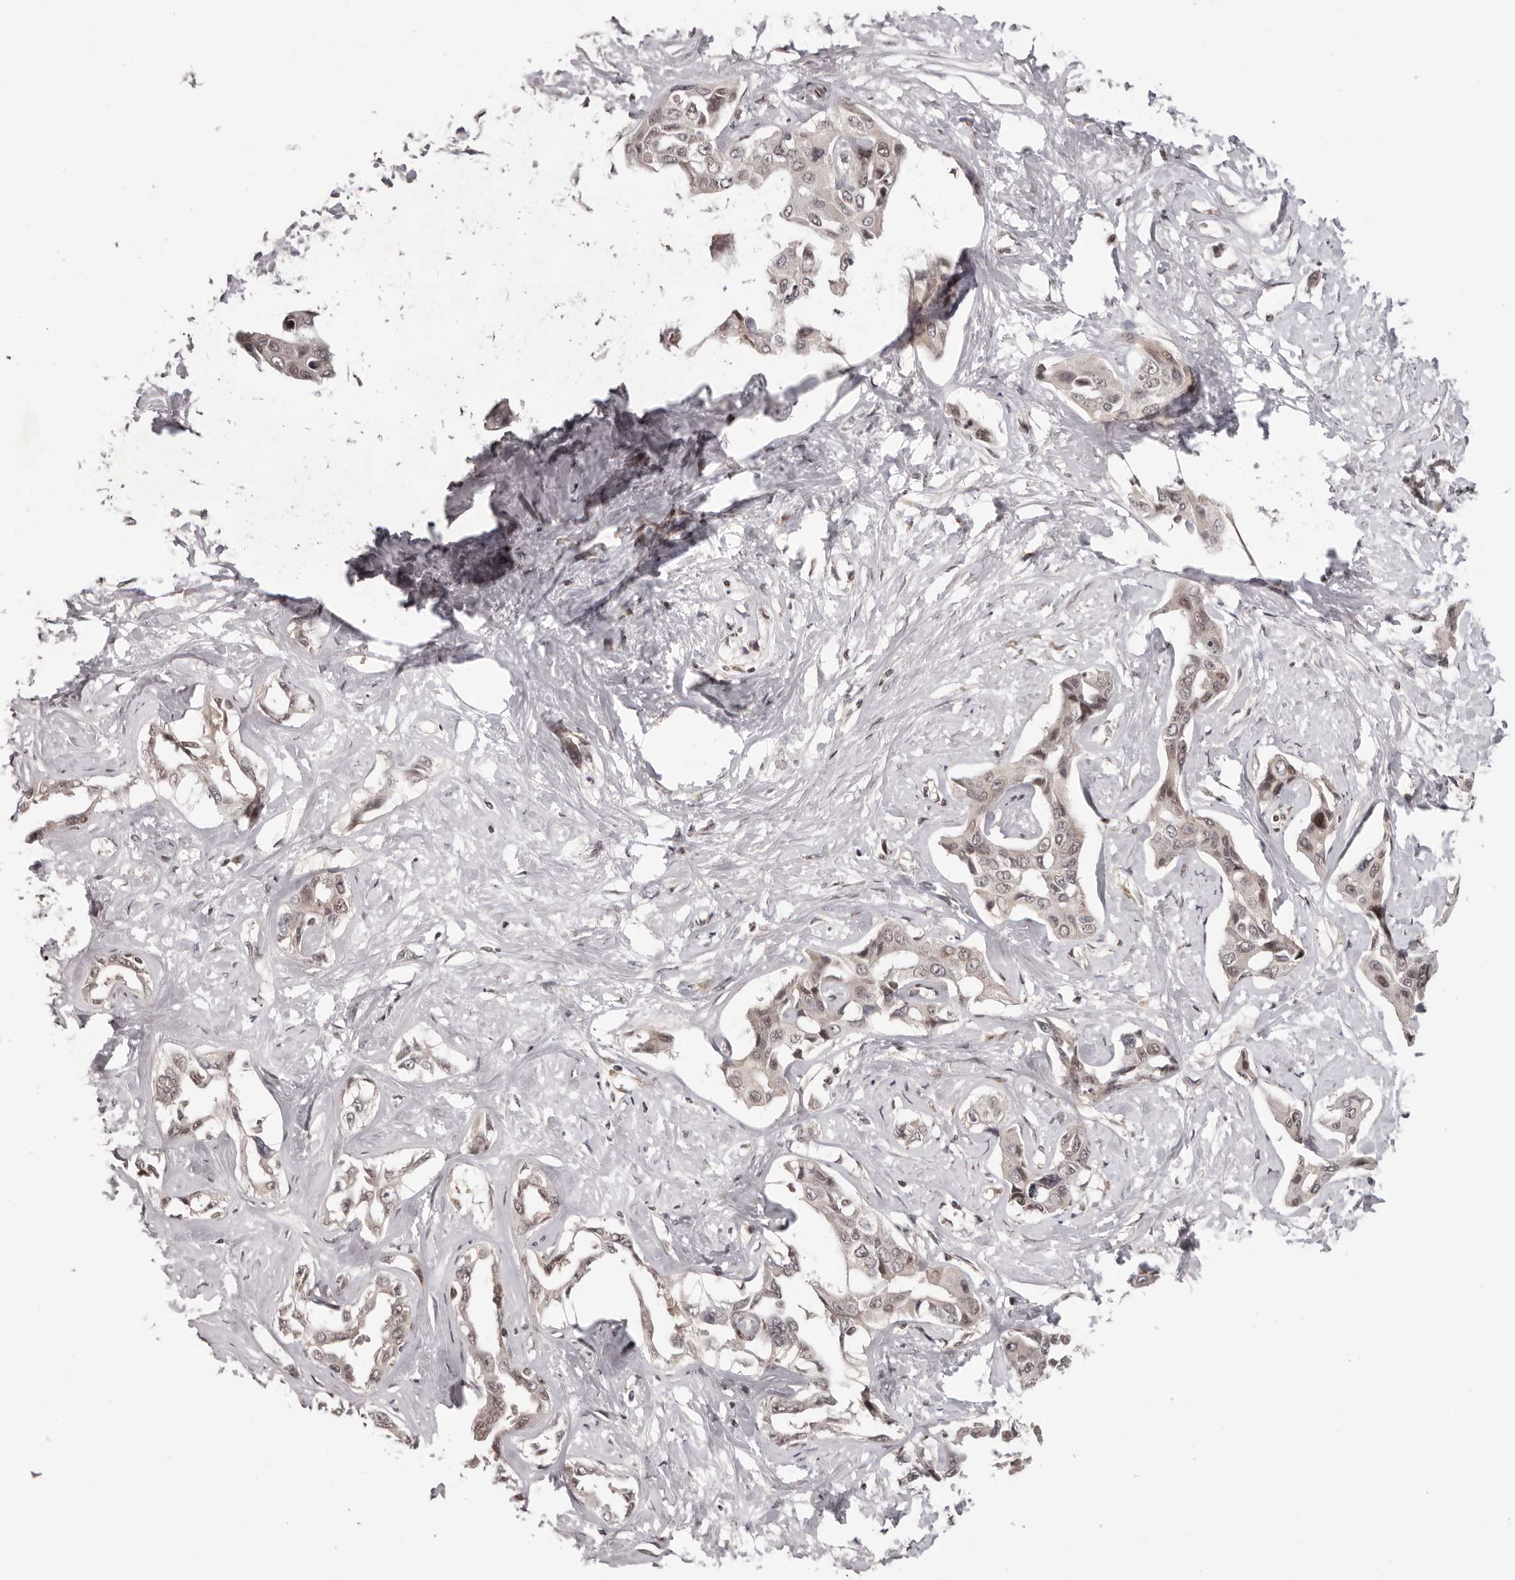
{"staining": {"intensity": "negative", "quantity": "none", "location": "none"}, "tissue": "liver cancer", "cell_type": "Tumor cells", "image_type": "cancer", "snomed": [{"axis": "morphology", "description": "Cholangiocarcinoma"}, {"axis": "topography", "description": "Liver"}], "caption": "Histopathology image shows no significant protein expression in tumor cells of liver cholangiocarcinoma.", "gene": "TBX5", "patient": {"sex": "male", "age": 59}}